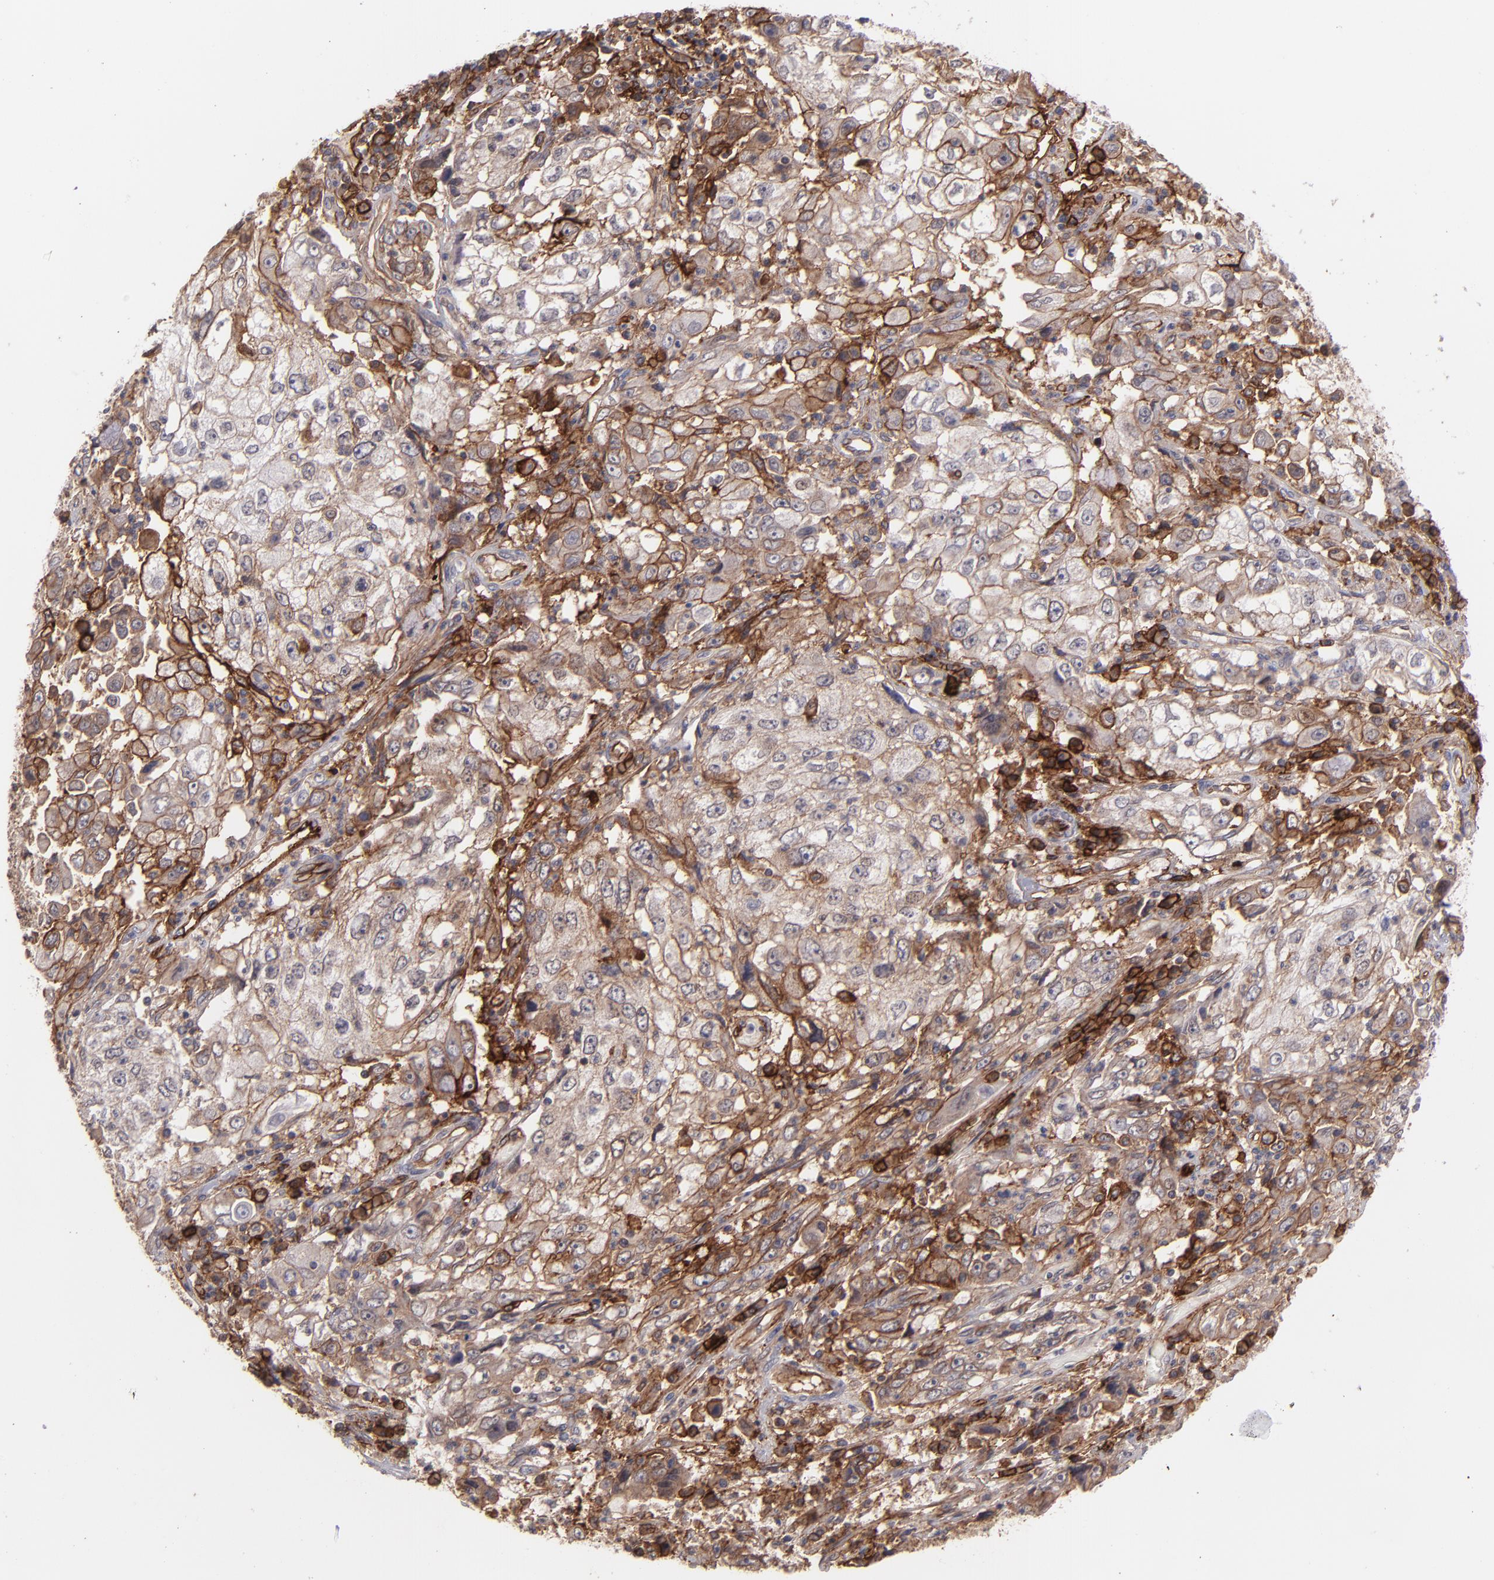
{"staining": {"intensity": "weak", "quantity": "25%-75%", "location": "cytoplasmic/membranous"}, "tissue": "cervical cancer", "cell_type": "Tumor cells", "image_type": "cancer", "snomed": [{"axis": "morphology", "description": "Squamous cell carcinoma, NOS"}, {"axis": "topography", "description": "Cervix"}], "caption": "Immunohistochemistry (IHC) photomicrograph of neoplastic tissue: squamous cell carcinoma (cervical) stained using immunohistochemistry demonstrates low levels of weak protein expression localized specifically in the cytoplasmic/membranous of tumor cells, appearing as a cytoplasmic/membranous brown color.", "gene": "ICAM1", "patient": {"sex": "female", "age": 36}}